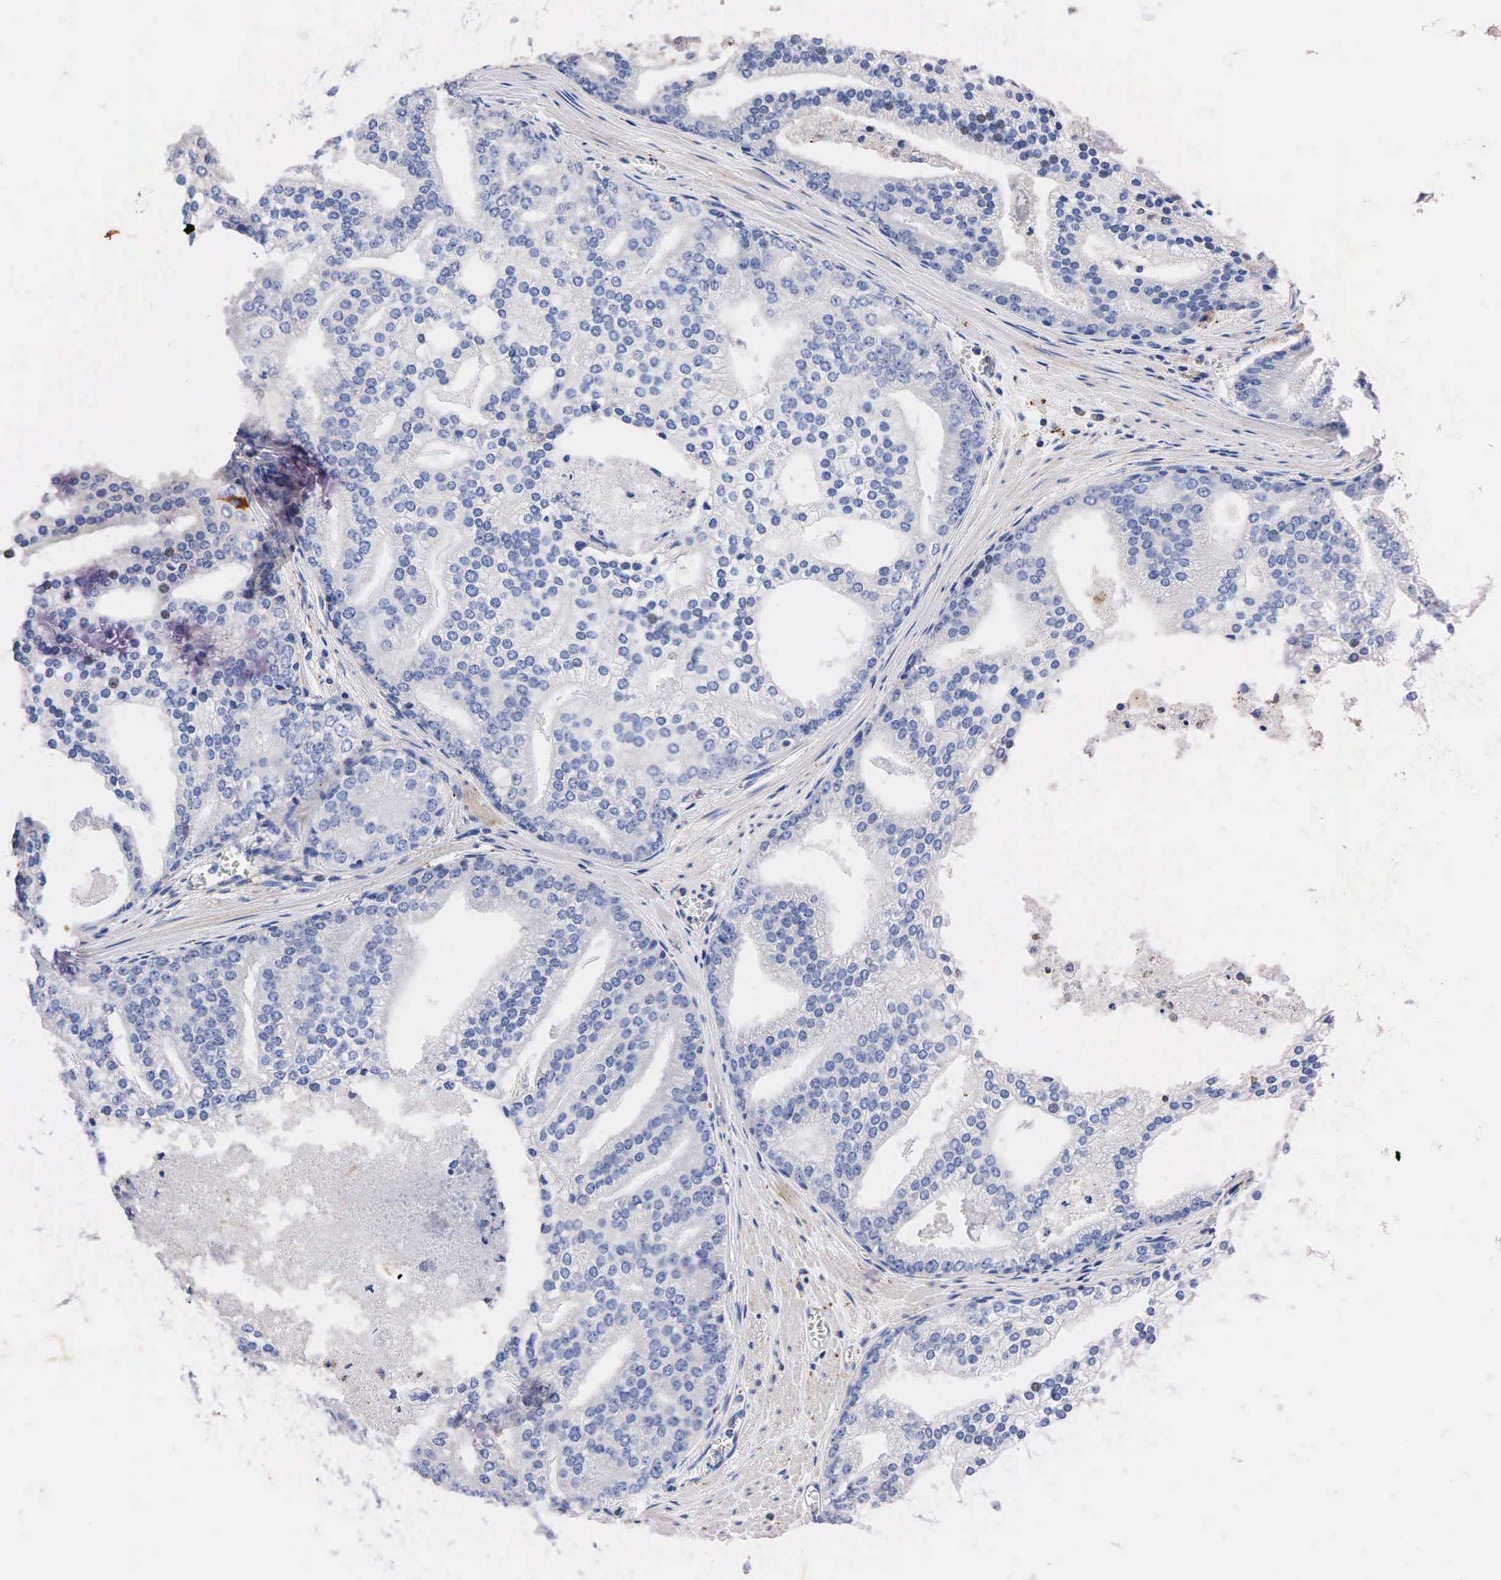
{"staining": {"intensity": "weak", "quantity": "<25%", "location": "nuclear"}, "tissue": "prostate cancer", "cell_type": "Tumor cells", "image_type": "cancer", "snomed": [{"axis": "morphology", "description": "Adenocarcinoma, High grade"}, {"axis": "topography", "description": "Prostate"}], "caption": "The immunohistochemistry photomicrograph has no significant staining in tumor cells of prostate cancer tissue.", "gene": "SYP", "patient": {"sex": "male", "age": 56}}